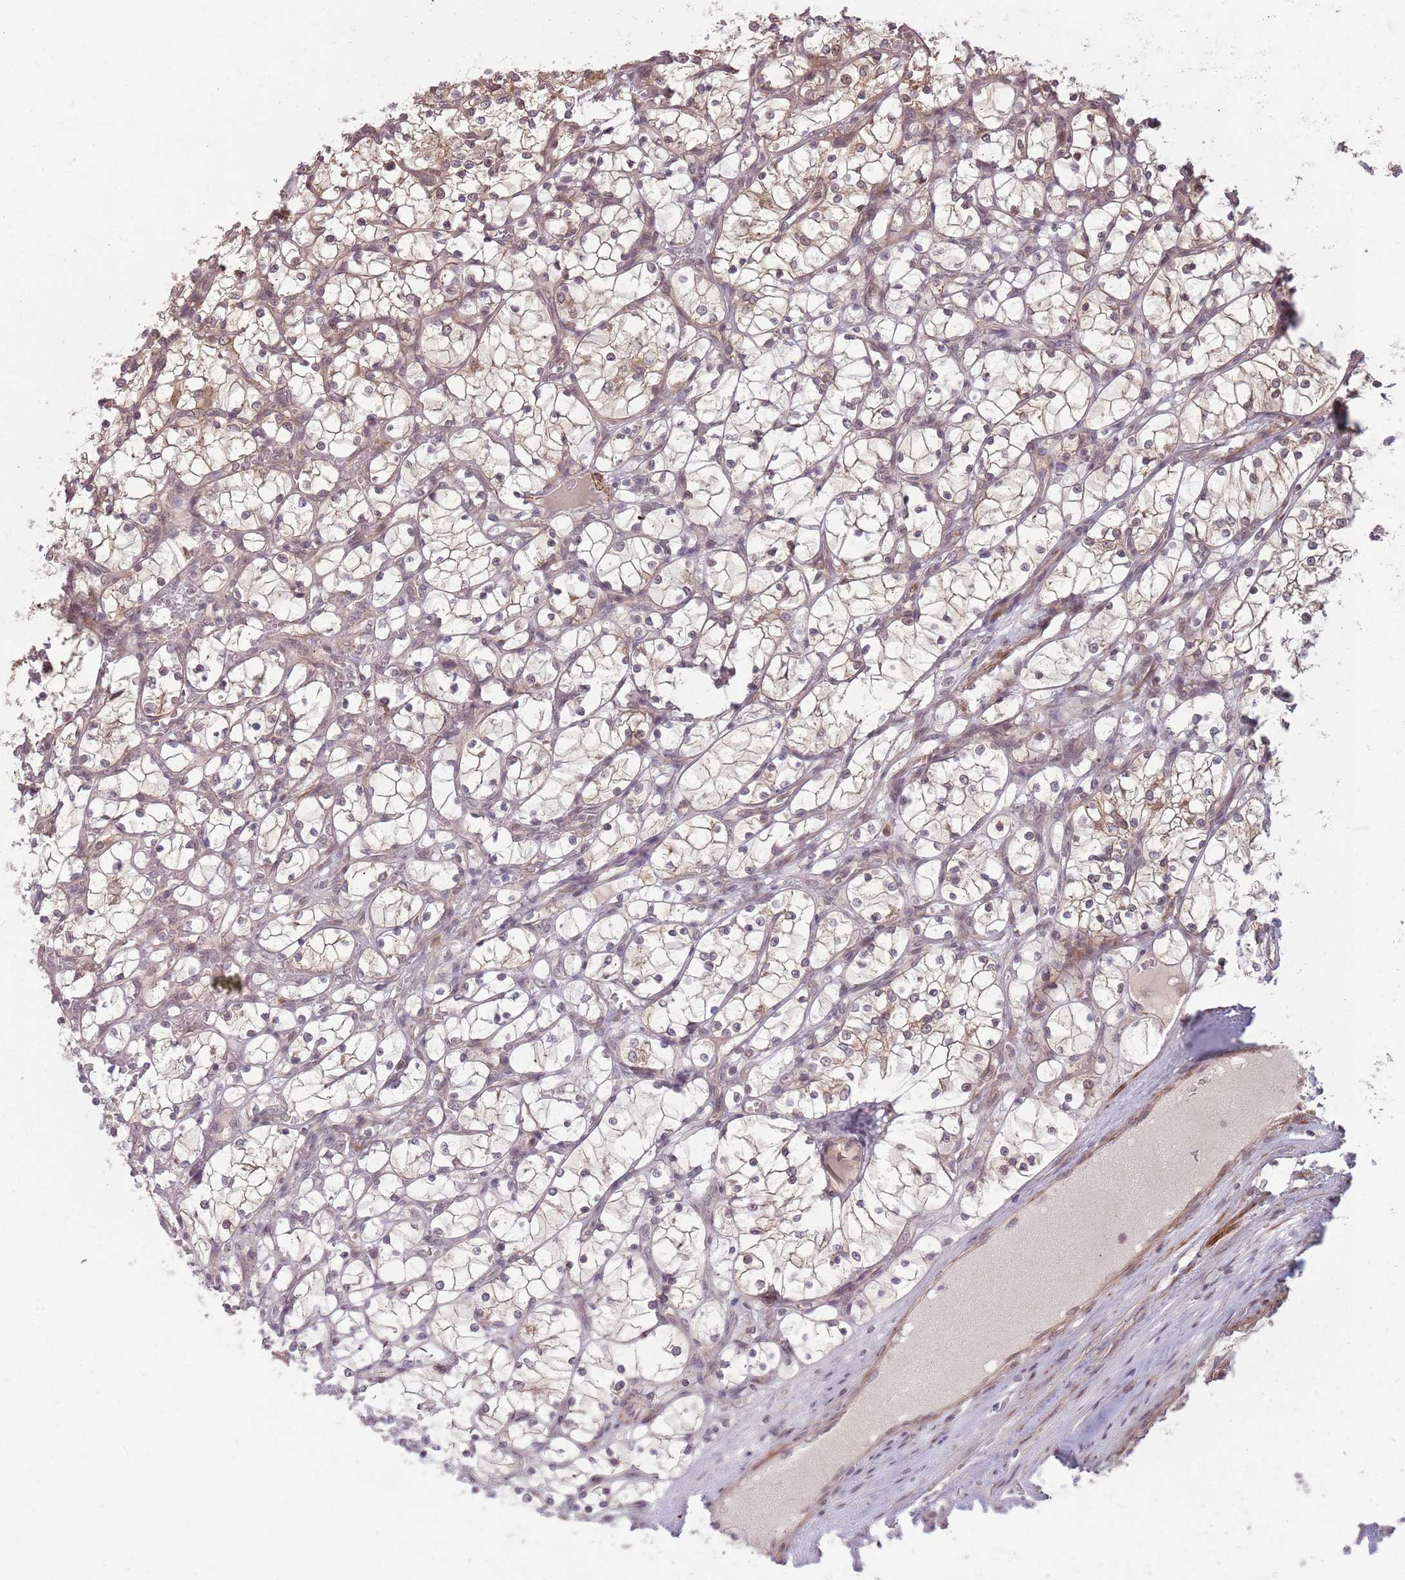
{"staining": {"intensity": "weak", "quantity": "<25%", "location": "nuclear"}, "tissue": "renal cancer", "cell_type": "Tumor cells", "image_type": "cancer", "snomed": [{"axis": "morphology", "description": "Adenocarcinoma, NOS"}, {"axis": "topography", "description": "Kidney"}], "caption": "Tumor cells are negative for brown protein staining in renal cancer (adenocarcinoma). Nuclei are stained in blue.", "gene": "CCDC154", "patient": {"sex": "female", "age": 69}}